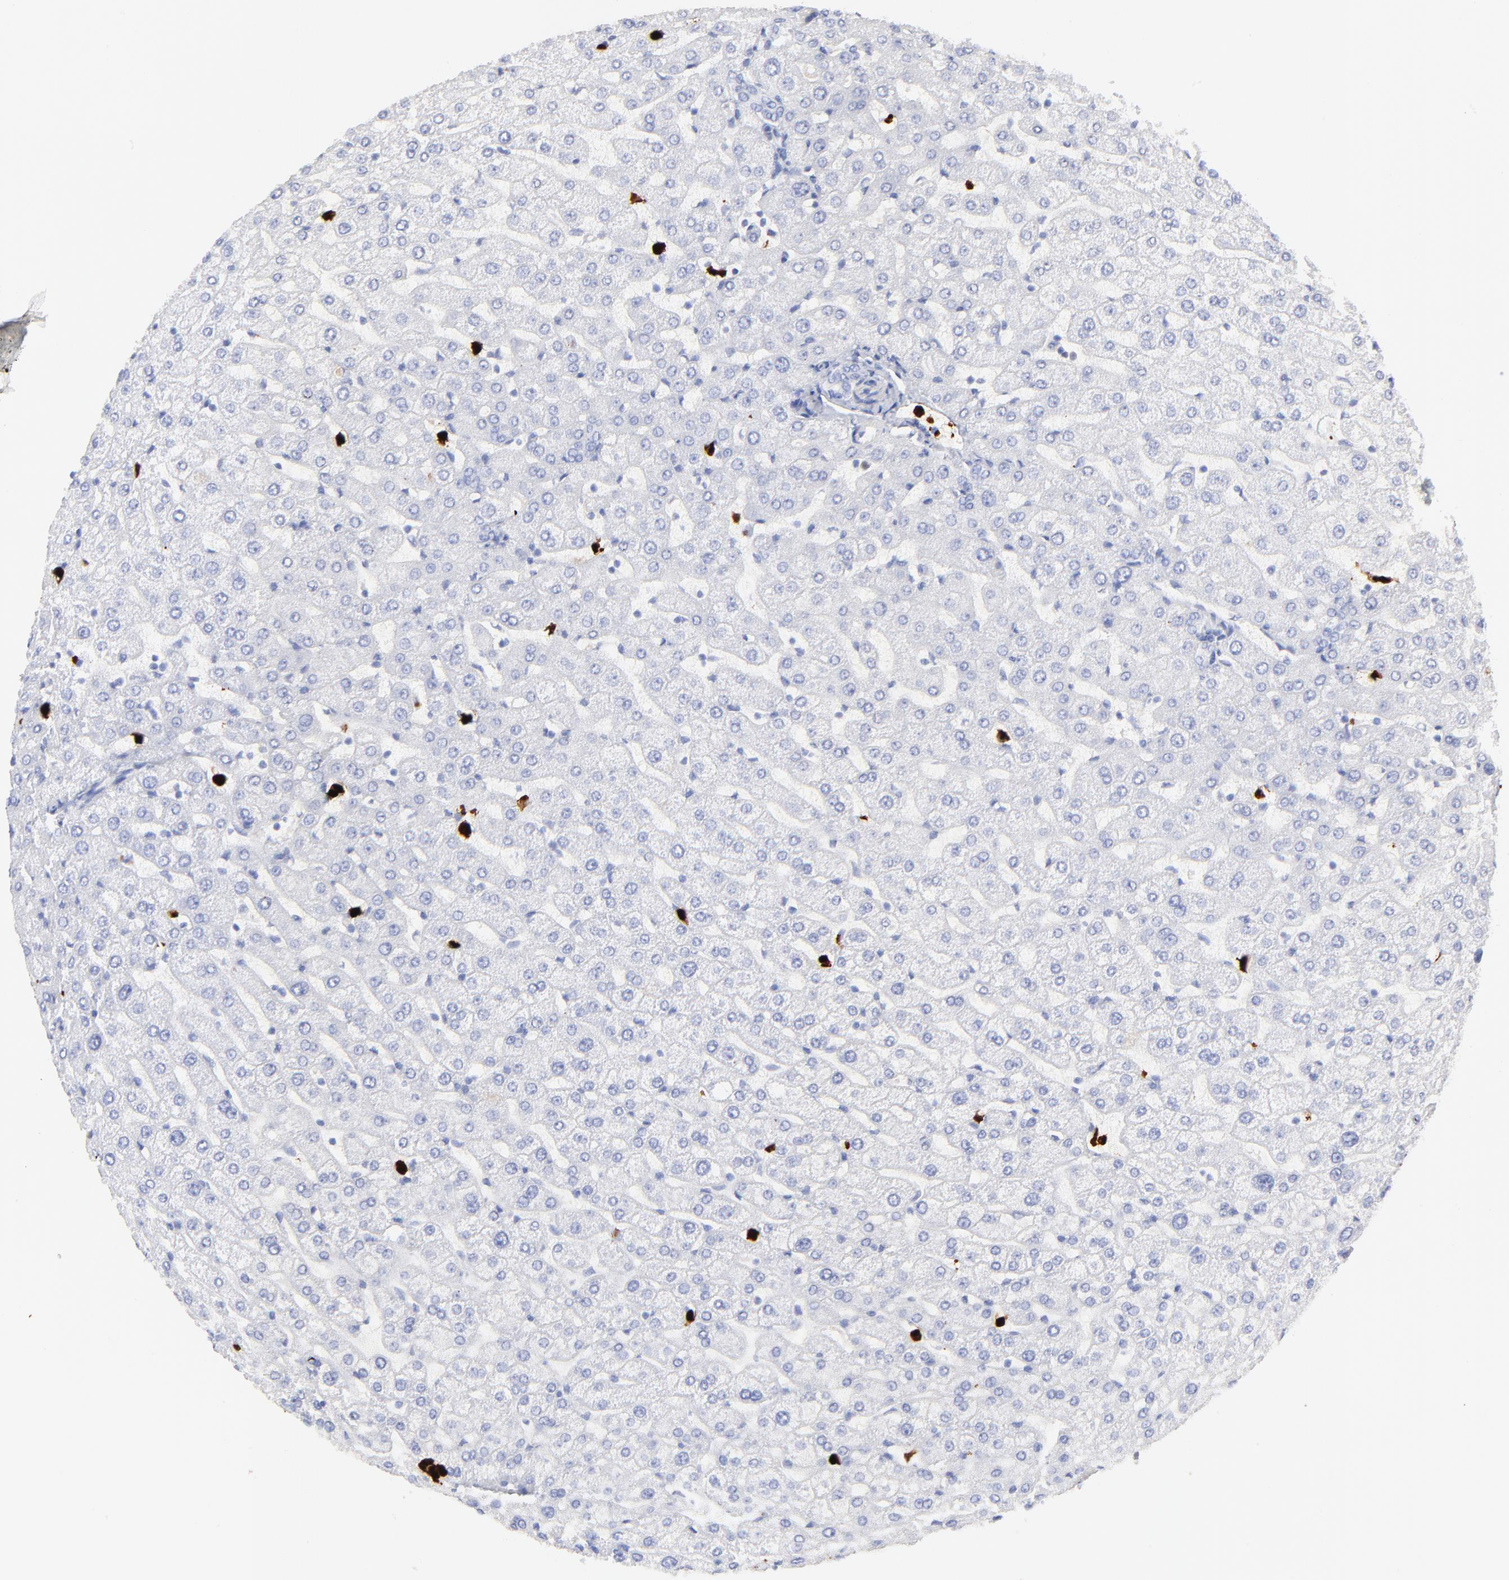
{"staining": {"intensity": "negative", "quantity": "none", "location": "none"}, "tissue": "liver", "cell_type": "Cholangiocytes", "image_type": "normal", "snomed": [{"axis": "morphology", "description": "Normal tissue, NOS"}, {"axis": "morphology", "description": "Fibrosis, NOS"}, {"axis": "topography", "description": "Liver"}], "caption": "This is a image of immunohistochemistry (IHC) staining of normal liver, which shows no staining in cholangiocytes. (Brightfield microscopy of DAB (3,3'-diaminobenzidine) IHC at high magnification).", "gene": "S100A12", "patient": {"sex": "female", "age": 29}}